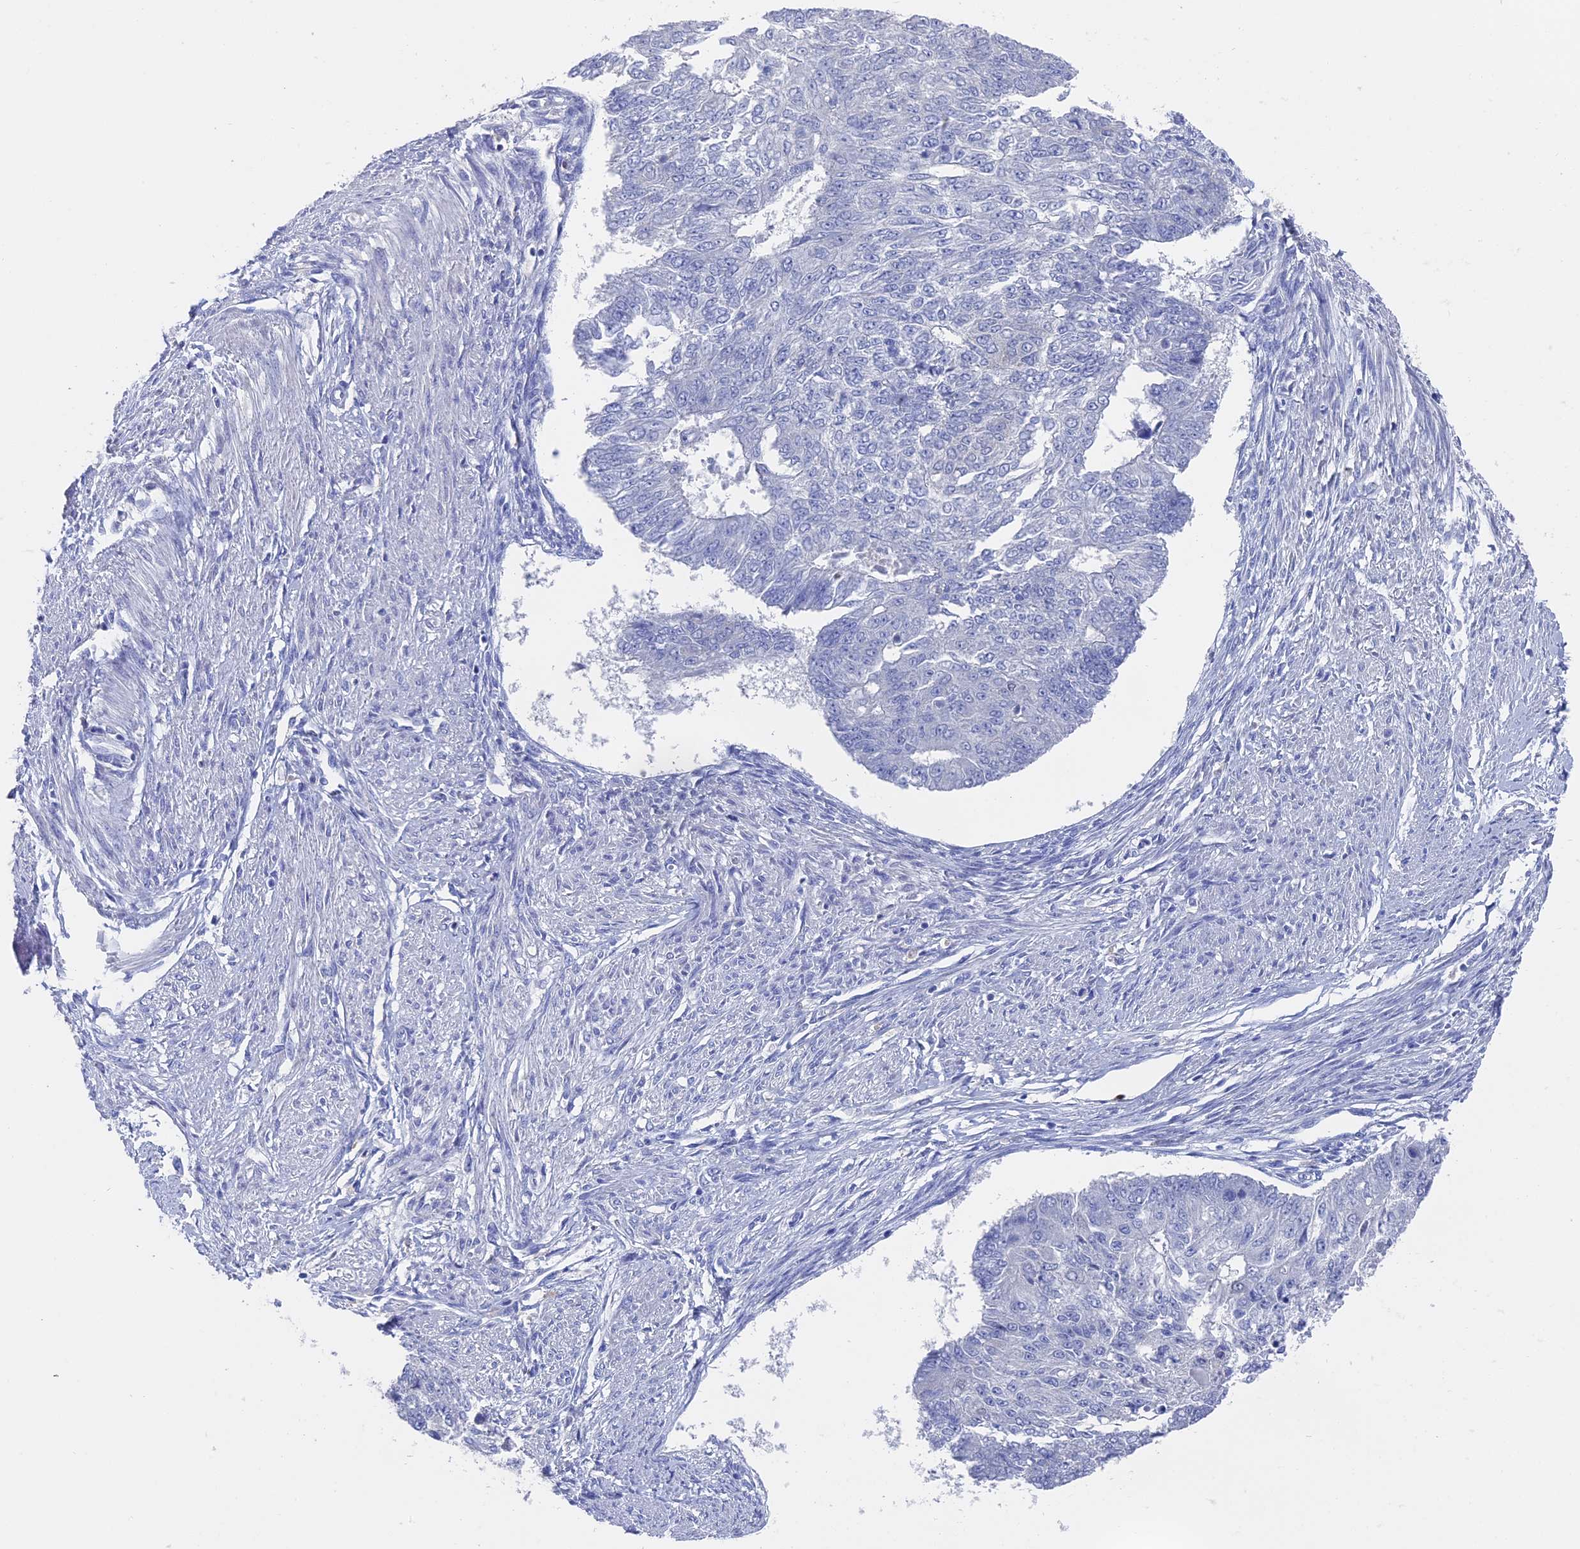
{"staining": {"intensity": "negative", "quantity": "none", "location": "none"}, "tissue": "endometrial cancer", "cell_type": "Tumor cells", "image_type": "cancer", "snomed": [{"axis": "morphology", "description": "Adenocarcinoma, NOS"}, {"axis": "topography", "description": "Endometrium"}], "caption": "Tumor cells show no significant positivity in endometrial adenocarcinoma.", "gene": "NCF4", "patient": {"sex": "female", "age": 32}}